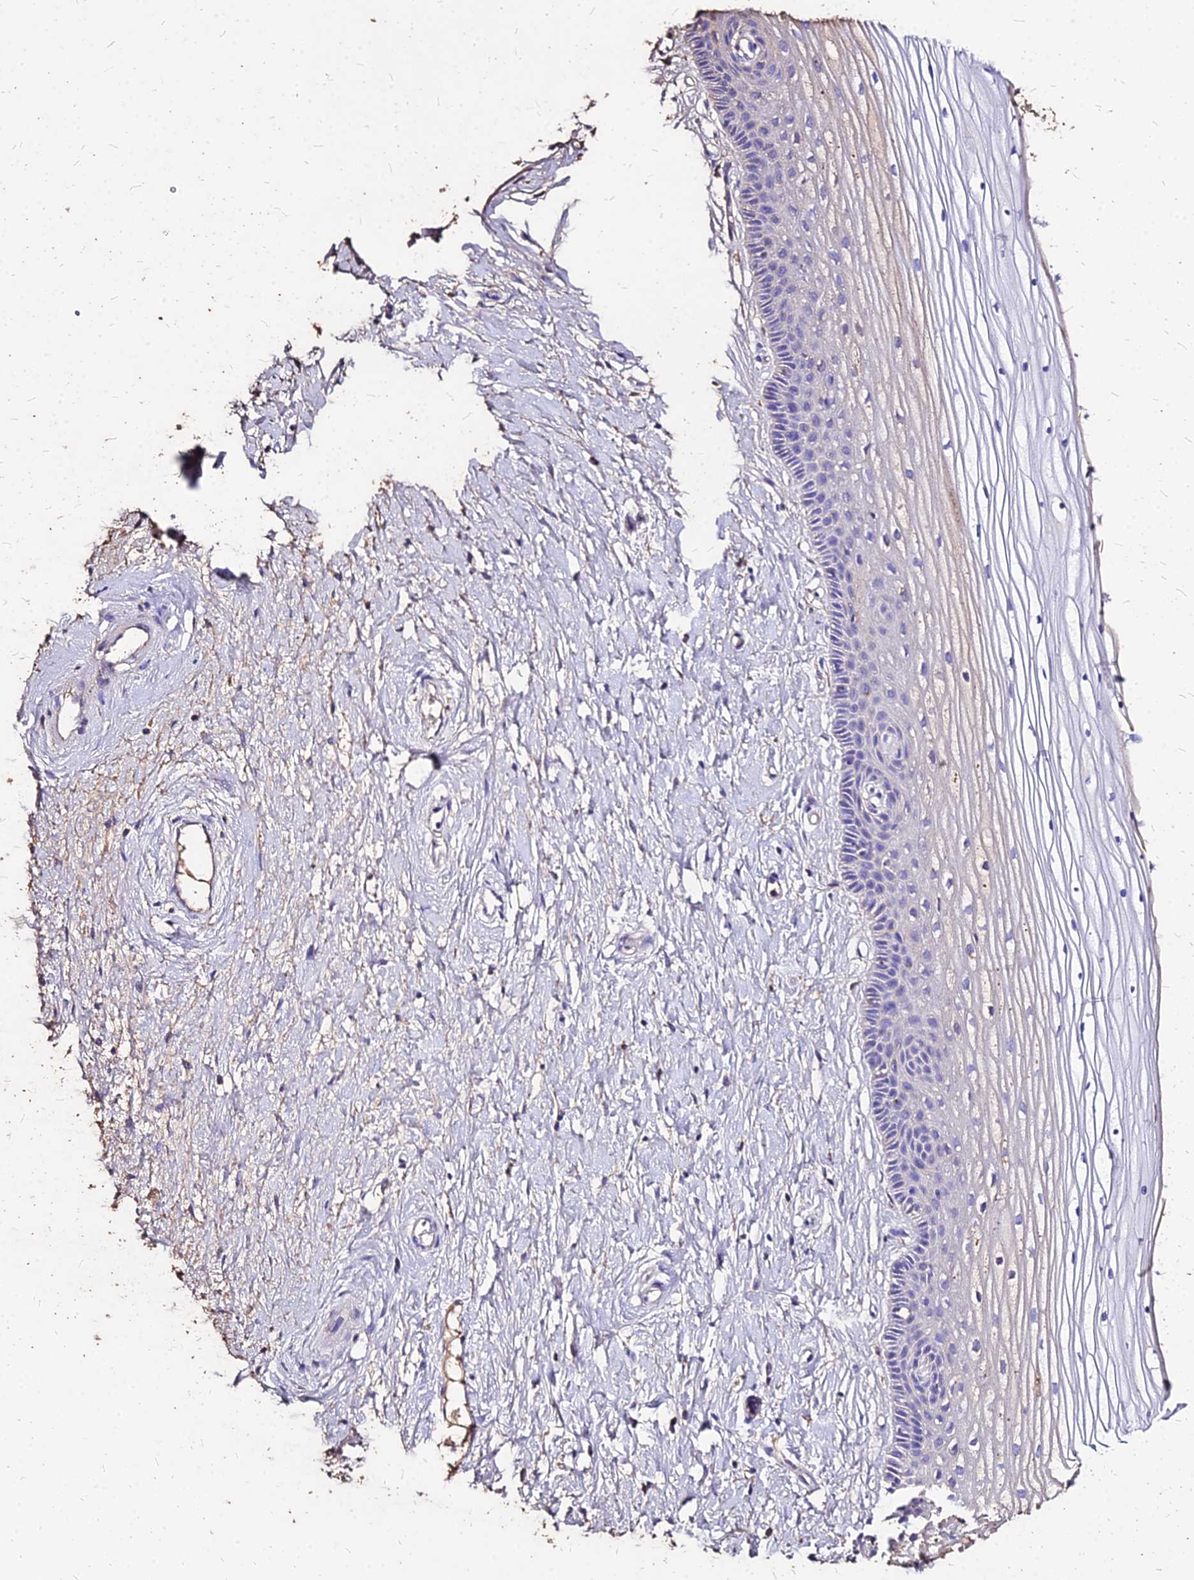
{"staining": {"intensity": "negative", "quantity": "none", "location": "none"}, "tissue": "vagina", "cell_type": "Squamous epithelial cells", "image_type": "normal", "snomed": [{"axis": "morphology", "description": "Normal tissue, NOS"}, {"axis": "topography", "description": "Vagina"}, {"axis": "topography", "description": "Cervix"}], "caption": "A micrograph of vagina stained for a protein exhibits no brown staining in squamous epithelial cells.", "gene": "NME5", "patient": {"sex": "female", "age": 40}}